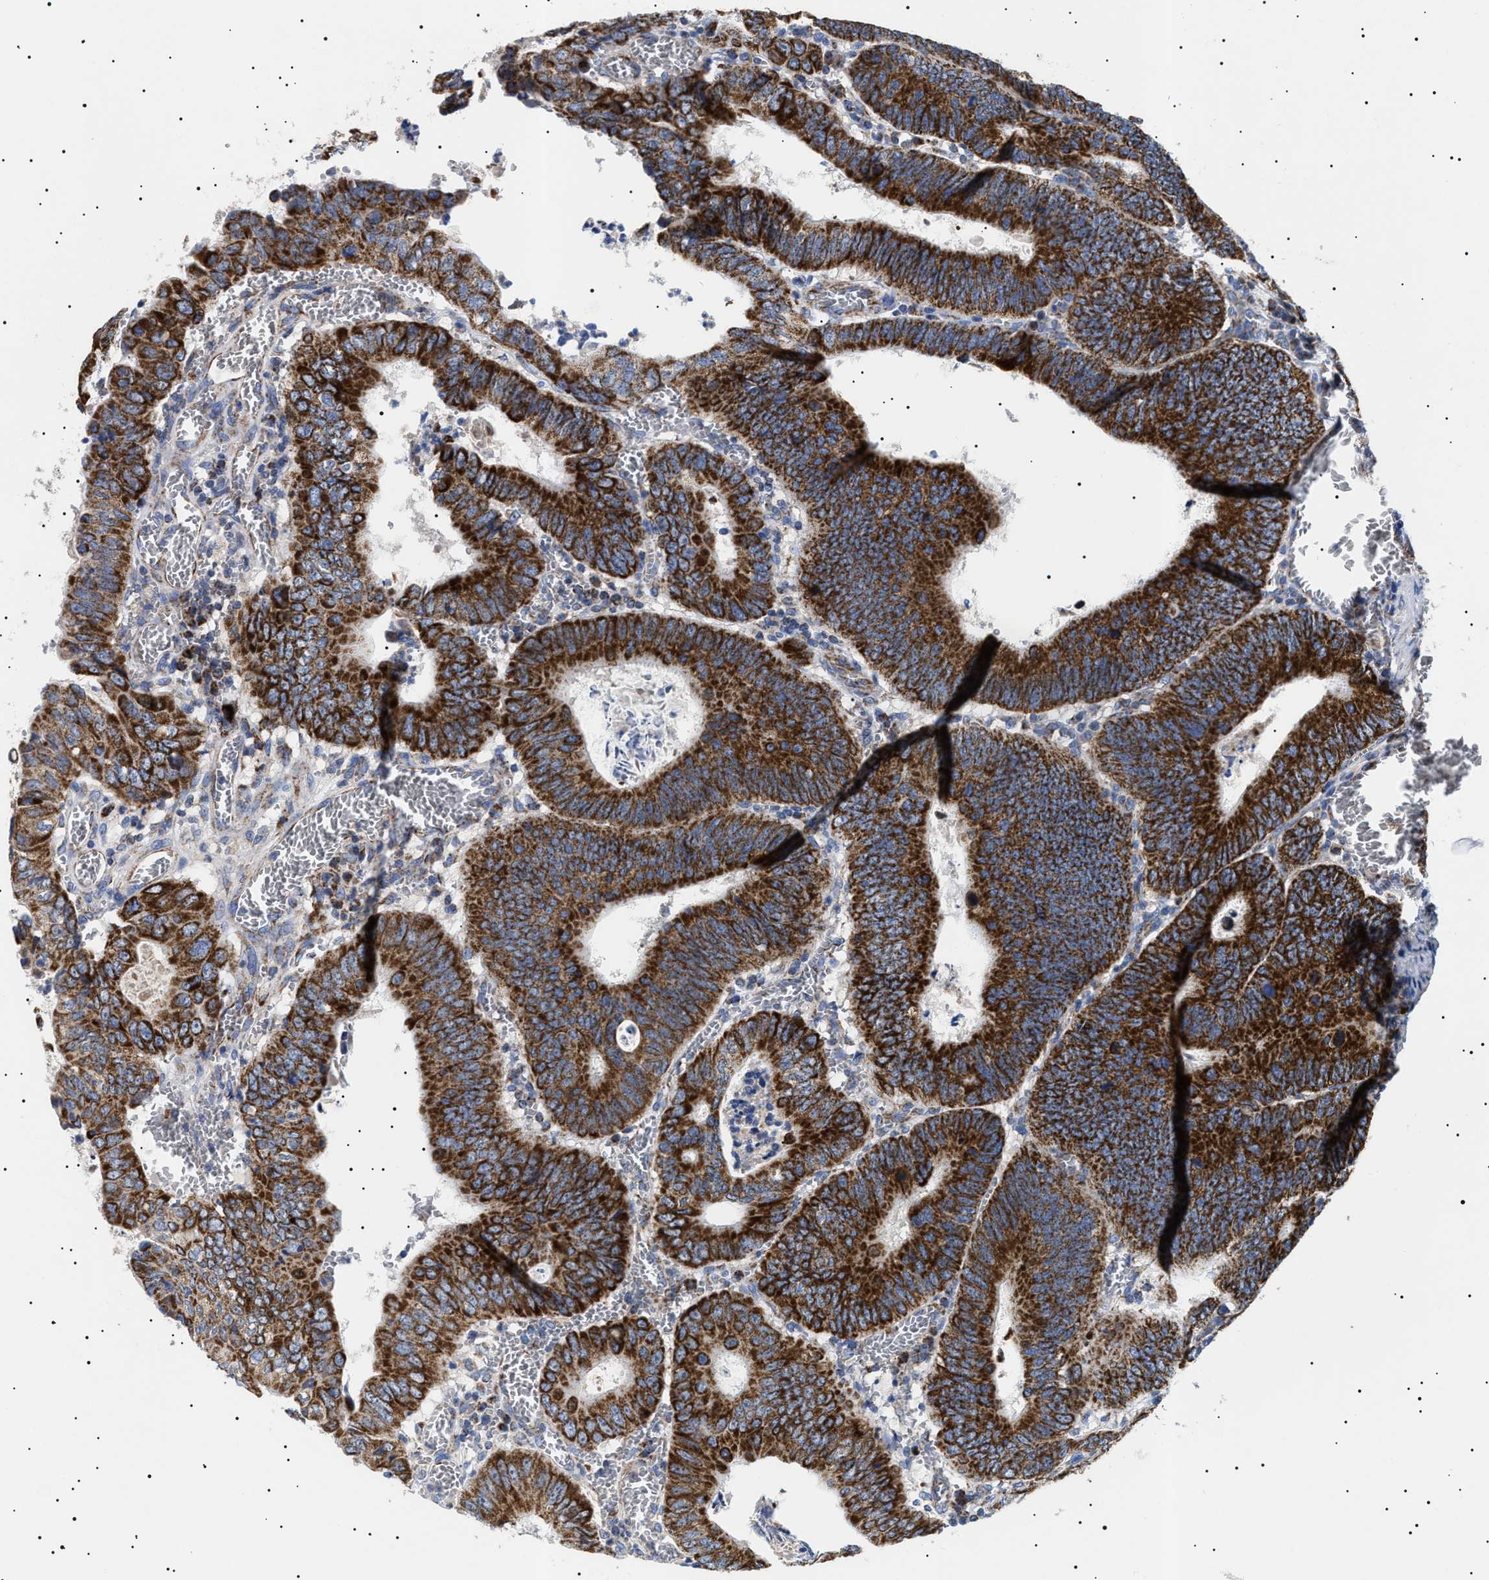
{"staining": {"intensity": "strong", "quantity": ">75%", "location": "cytoplasmic/membranous"}, "tissue": "colorectal cancer", "cell_type": "Tumor cells", "image_type": "cancer", "snomed": [{"axis": "morphology", "description": "Inflammation, NOS"}, {"axis": "morphology", "description": "Adenocarcinoma, NOS"}, {"axis": "topography", "description": "Colon"}], "caption": "IHC staining of colorectal cancer (adenocarcinoma), which exhibits high levels of strong cytoplasmic/membranous positivity in about >75% of tumor cells indicating strong cytoplasmic/membranous protein expression. The staining was performed using DAB (3,3'-diaminobenzidine) (brown) for protein detection and nuclei were counterstained in hematoxylin (blue).", "gene": "CHRDL2", "patient": {"sex": "male", "age": 72}}